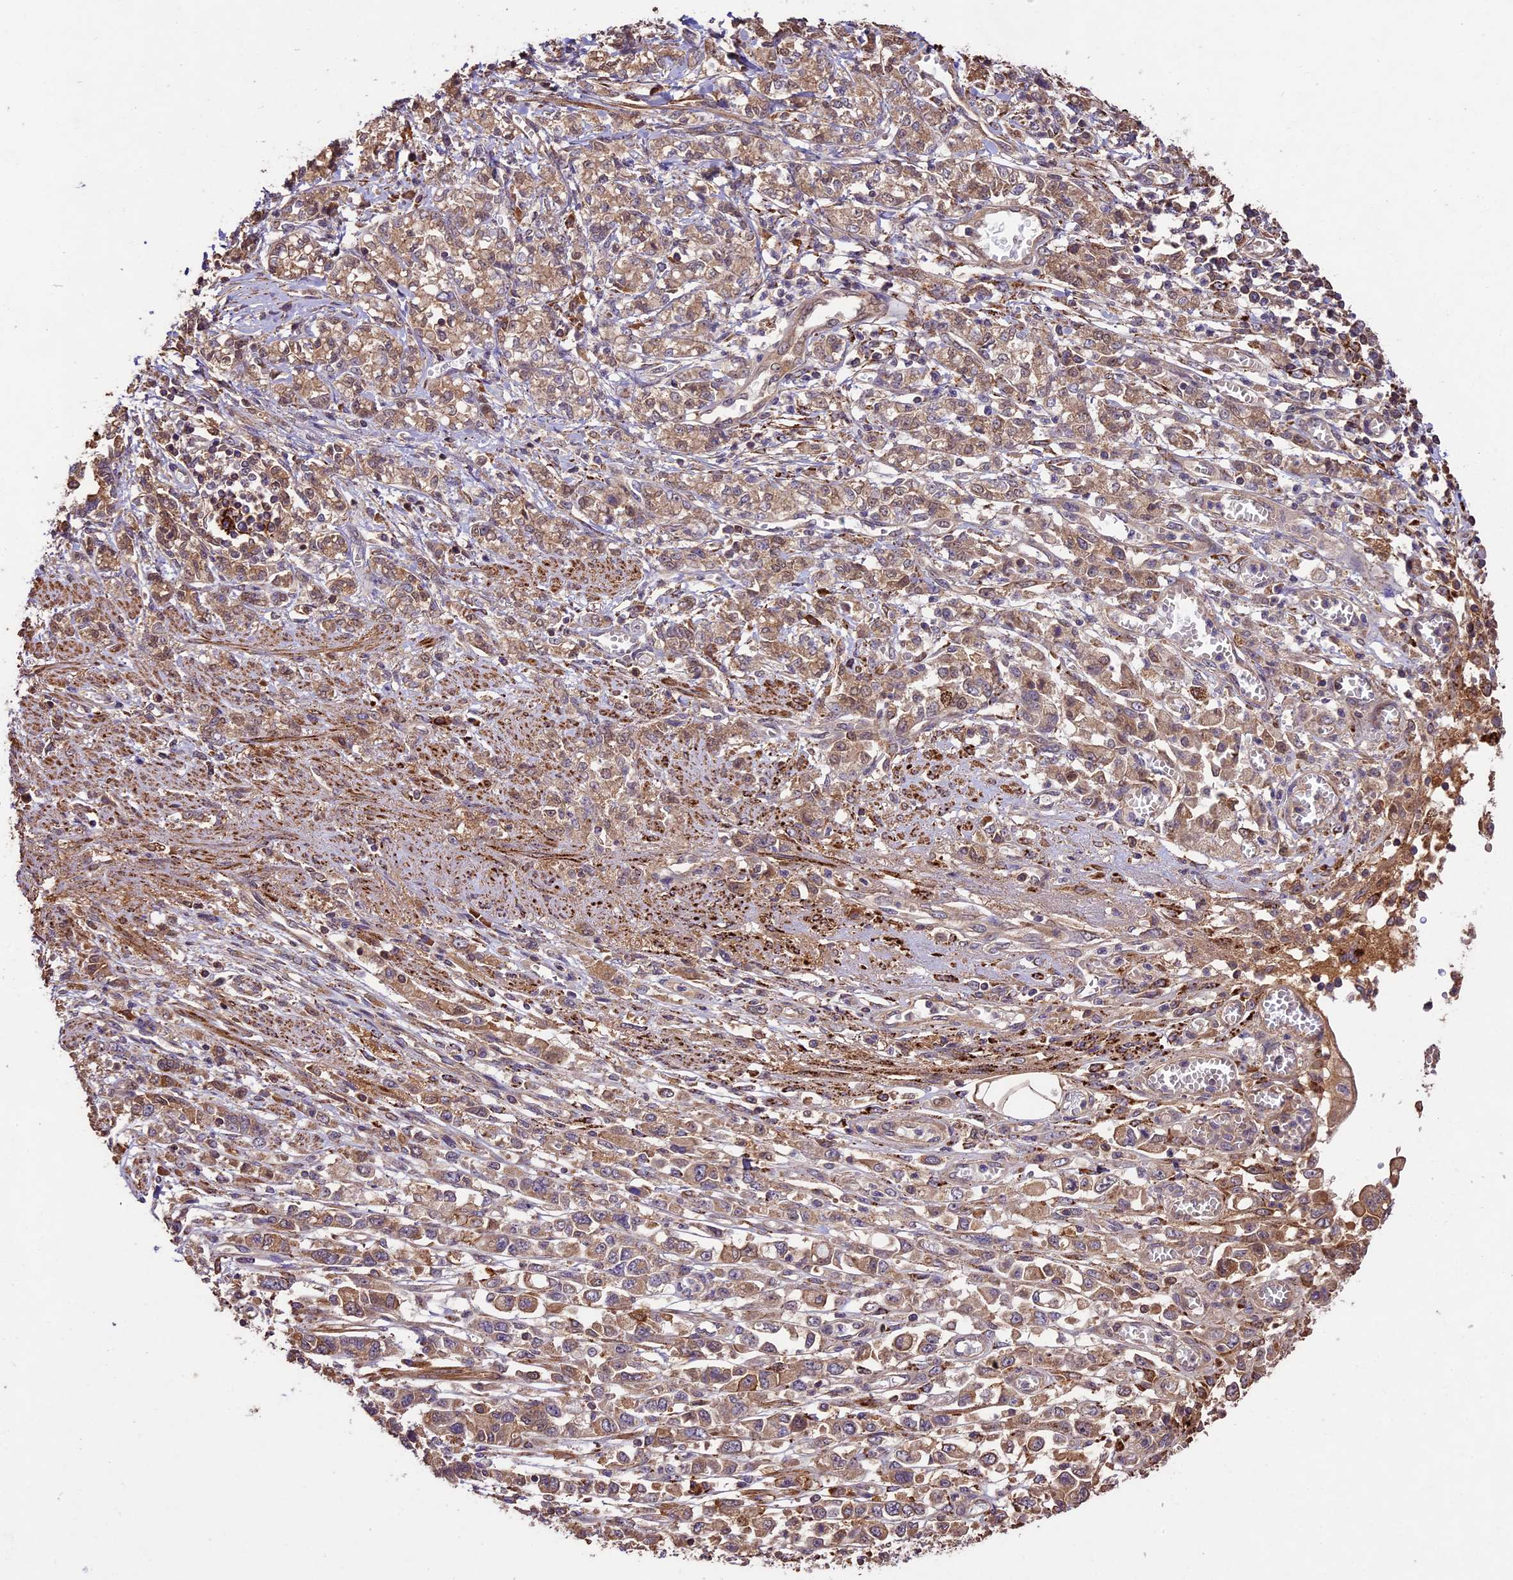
{"staining": {"intensity": "moderate", "quantity": ">75%", "location": "cytoplasmic/membranous"}, "tissue": "stomach cancer", "cell_type": "Tumor cells", "image_type": "cancer", "snomed": [{"axis": "morphology", "description": "Adenocarcinoma, NOS"}, {"axis": "topography", "description": "Stomach"}], "caption": "A high-resolution image shows immunohistochemistry staining of adenocarcinoma (stomach), which displays moderate cytoplasmic/membranous staining in about >75% of tumor cells.", "gene": "CRLF1", "patient": {"sex": "female", "age": 76}}